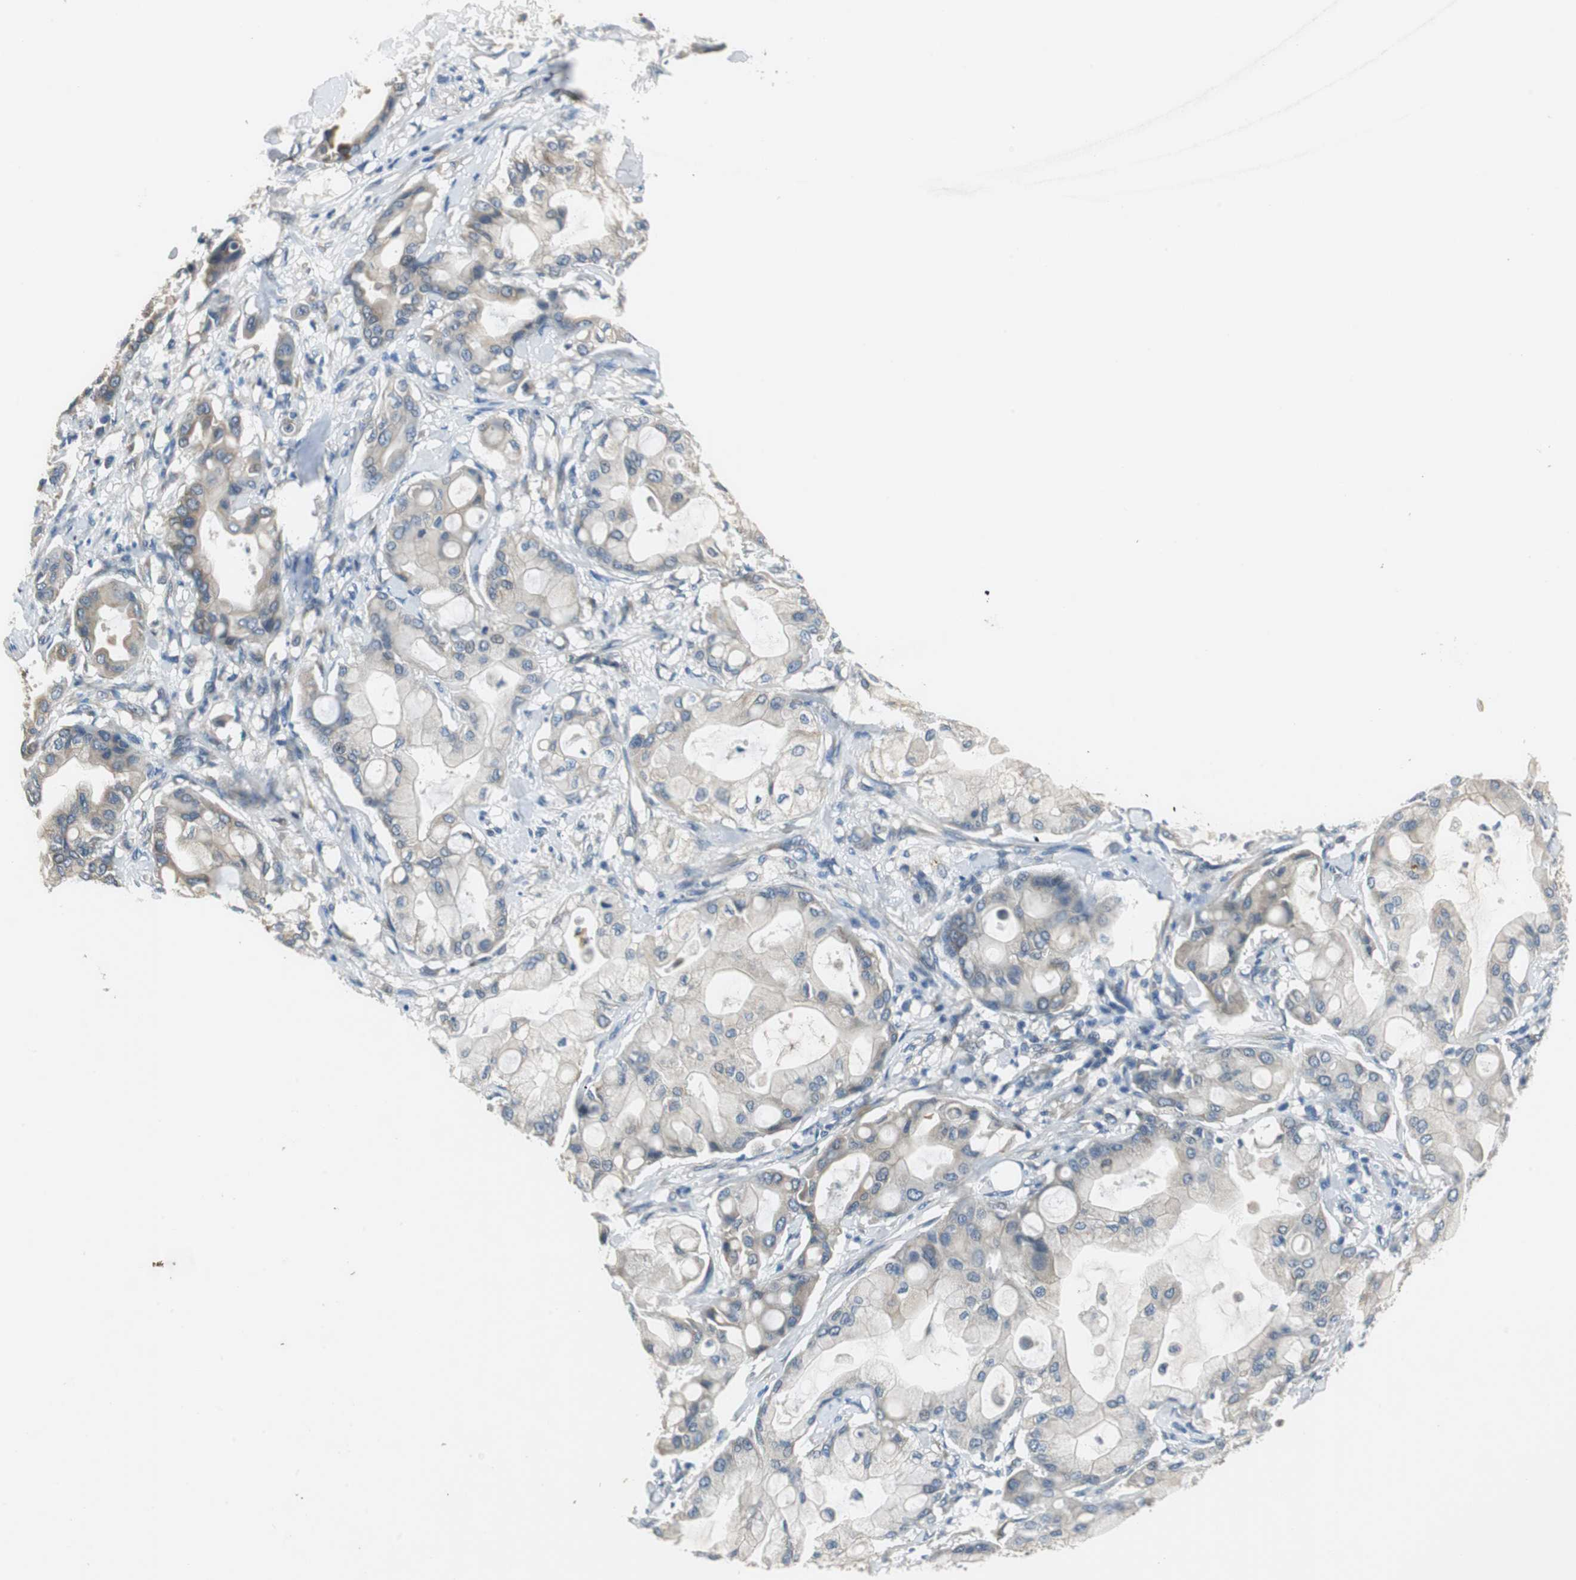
{"staining": {"intensity": "weak", "quantity": "25%-75%", "location": "cytoplasmic/membranous"}, "tissue": "pancreatic cancer", "cell_type": "Tumor cells", "image_type": "cancer", "snomed": [{"axis": "morphology", "description": "Adenocarcinoma, NOS"}, {"axis": "morphology", "description": "Adenocarcinoma, metastatic, NOS"}, {"axis": "topography", "description": "Lymph node"}, {"axis": "topography", "description": "Pancreas"}, {"axis": "topography", "description": "Duodenum"}], "caption": "An image of human pancreatic cancer (metastatic adenocarcinoma) stained for a protein reveals weak cytoplasmic/membranous brown staining in tumor cells. (Stains: DAB (3,3'-diaminobenzidine) in brown, nuclei in blue, Microscopy: brightfield microscopy at high magnification).", "gene": "FADS2", "patient": {"sex": "female", "age": 64}}